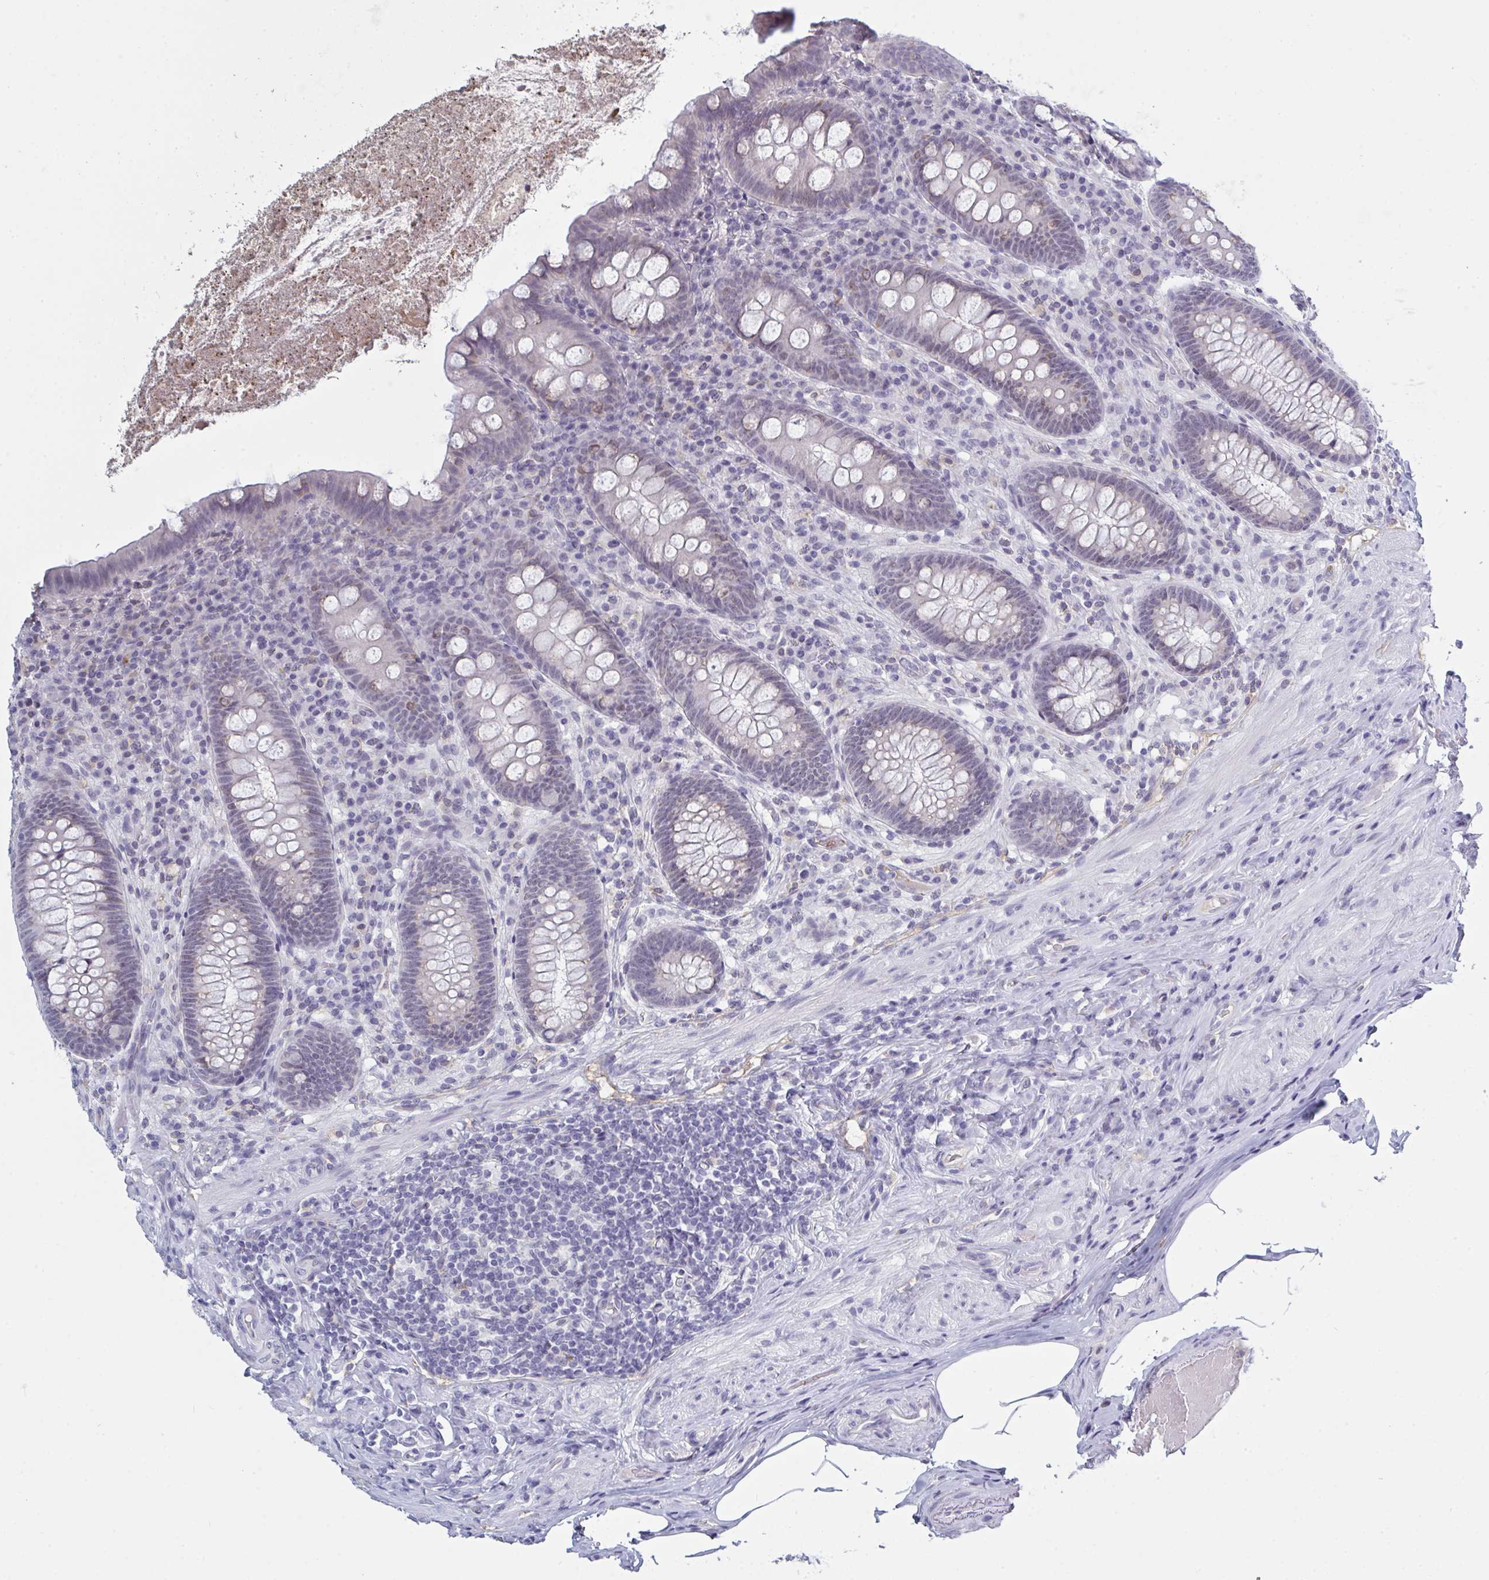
{"staining": {"intensity": "weak", "quantity": "<25%", "location": "cytoplasmic/membranous"}, "tissue": "appendix", "cell_type": "Glandular cells", "image_type": "normal", "snomed": [{"axis": "morphology", "description": "Normal tissue, NOS"}, {"axis": "topography", "description": "Appendix"}], "caption": "DAB immunohistochemical staining of normal appendix demonstrates no significant staining in glandular cells.", "gene": "KDM4D", "patient": {"sex": "male", "age": 71}}